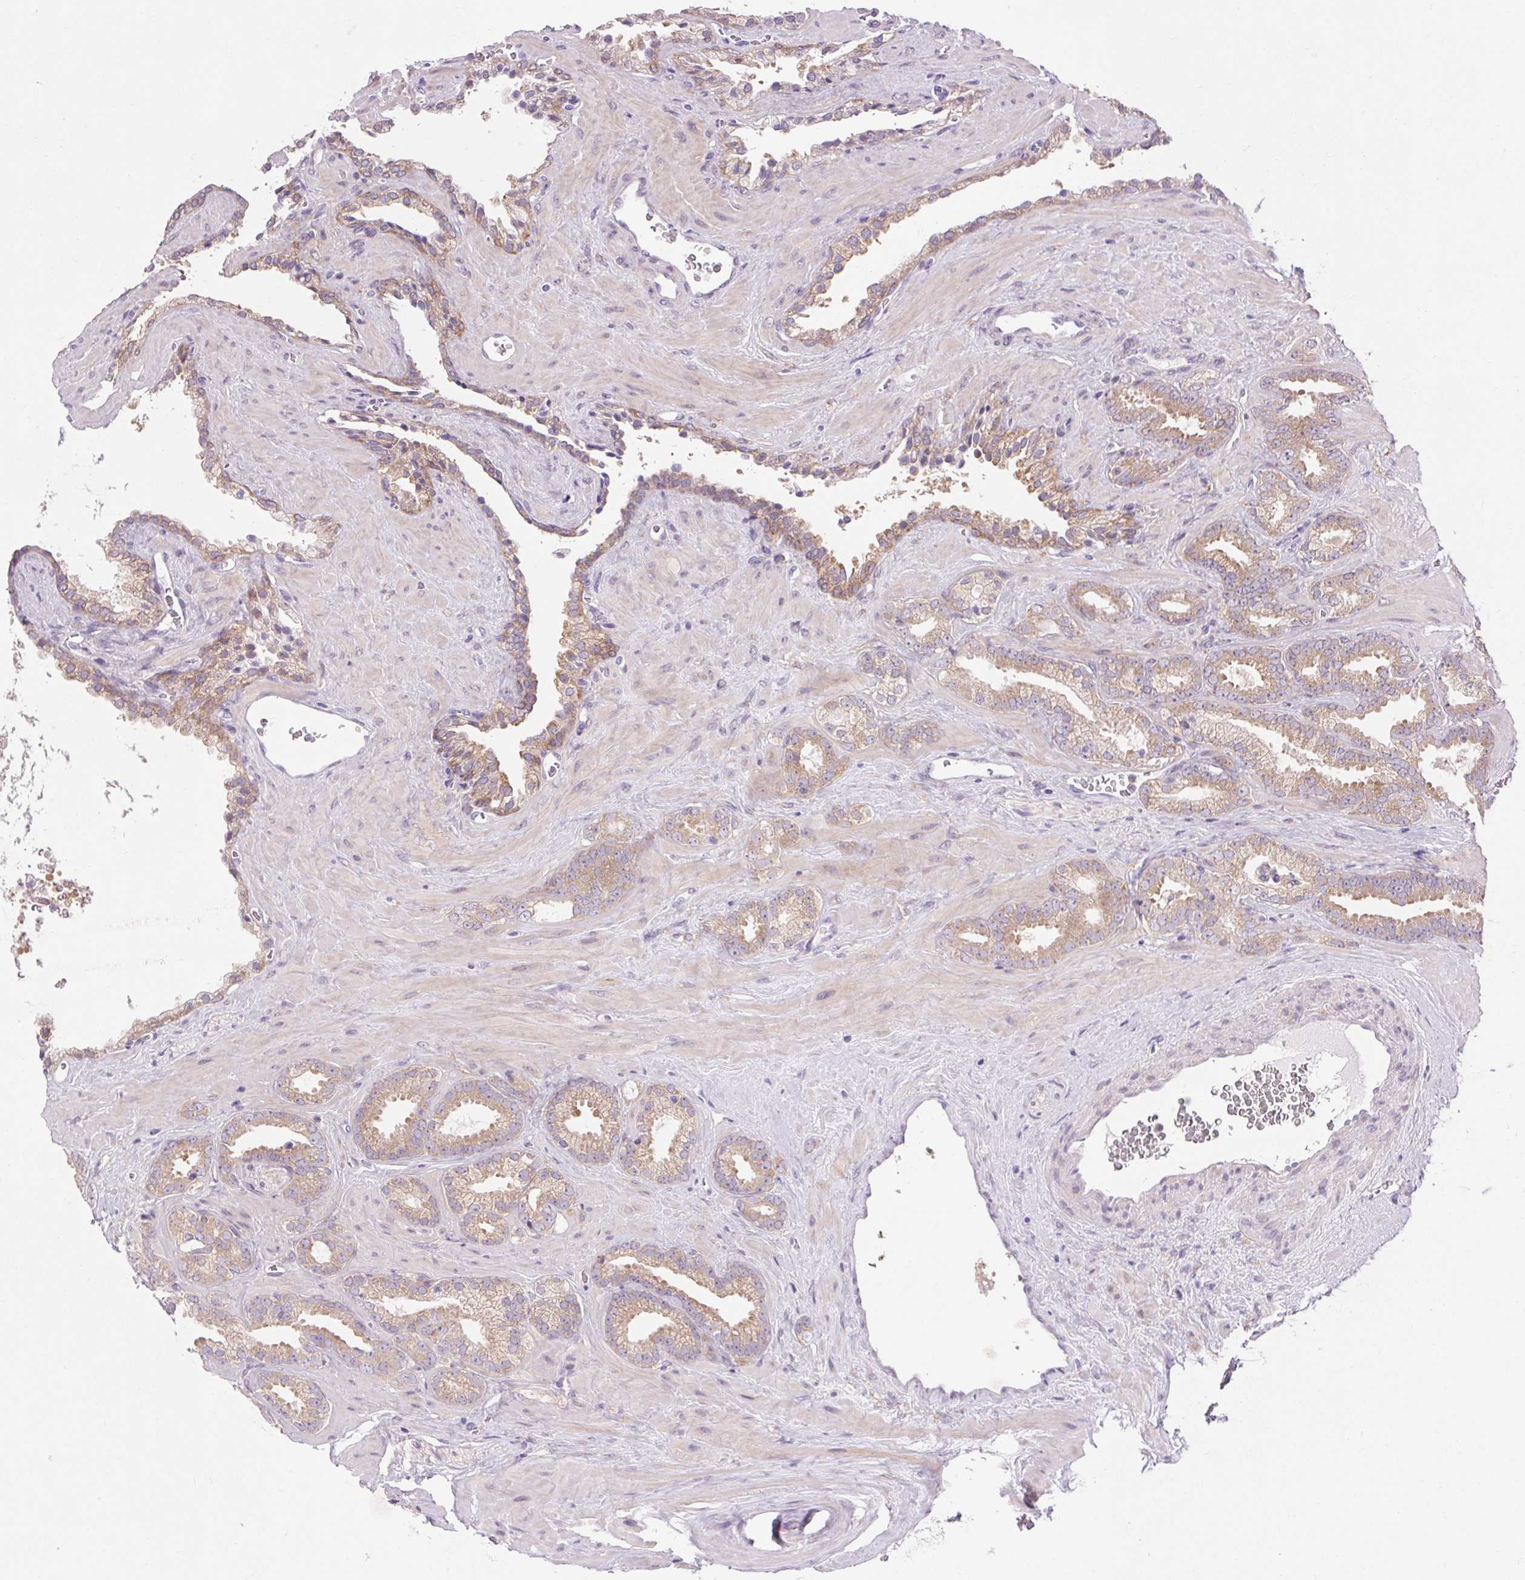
{"staining": {"intensity": "moderate", "quantity": ">75%", "location": "cytoplasmic/membranous"}, "tissue": "prostate cancer", "cell_type": "Tumor cells", "image_type": "cancer", "snomed": [{"axis": "morphology", "description": "Adenocarcinoma, Low grade"}, {"axis": "topography", "description": "Prostate"}], "caption": "Immunohistochemical staining of human prostate cancer reveals moderate cytoplasmic/membranous protein positivity in approximately >75% of tumor cells.", "gene": "SOWAHC", "patient": {"sex": "male", "age": 62}}